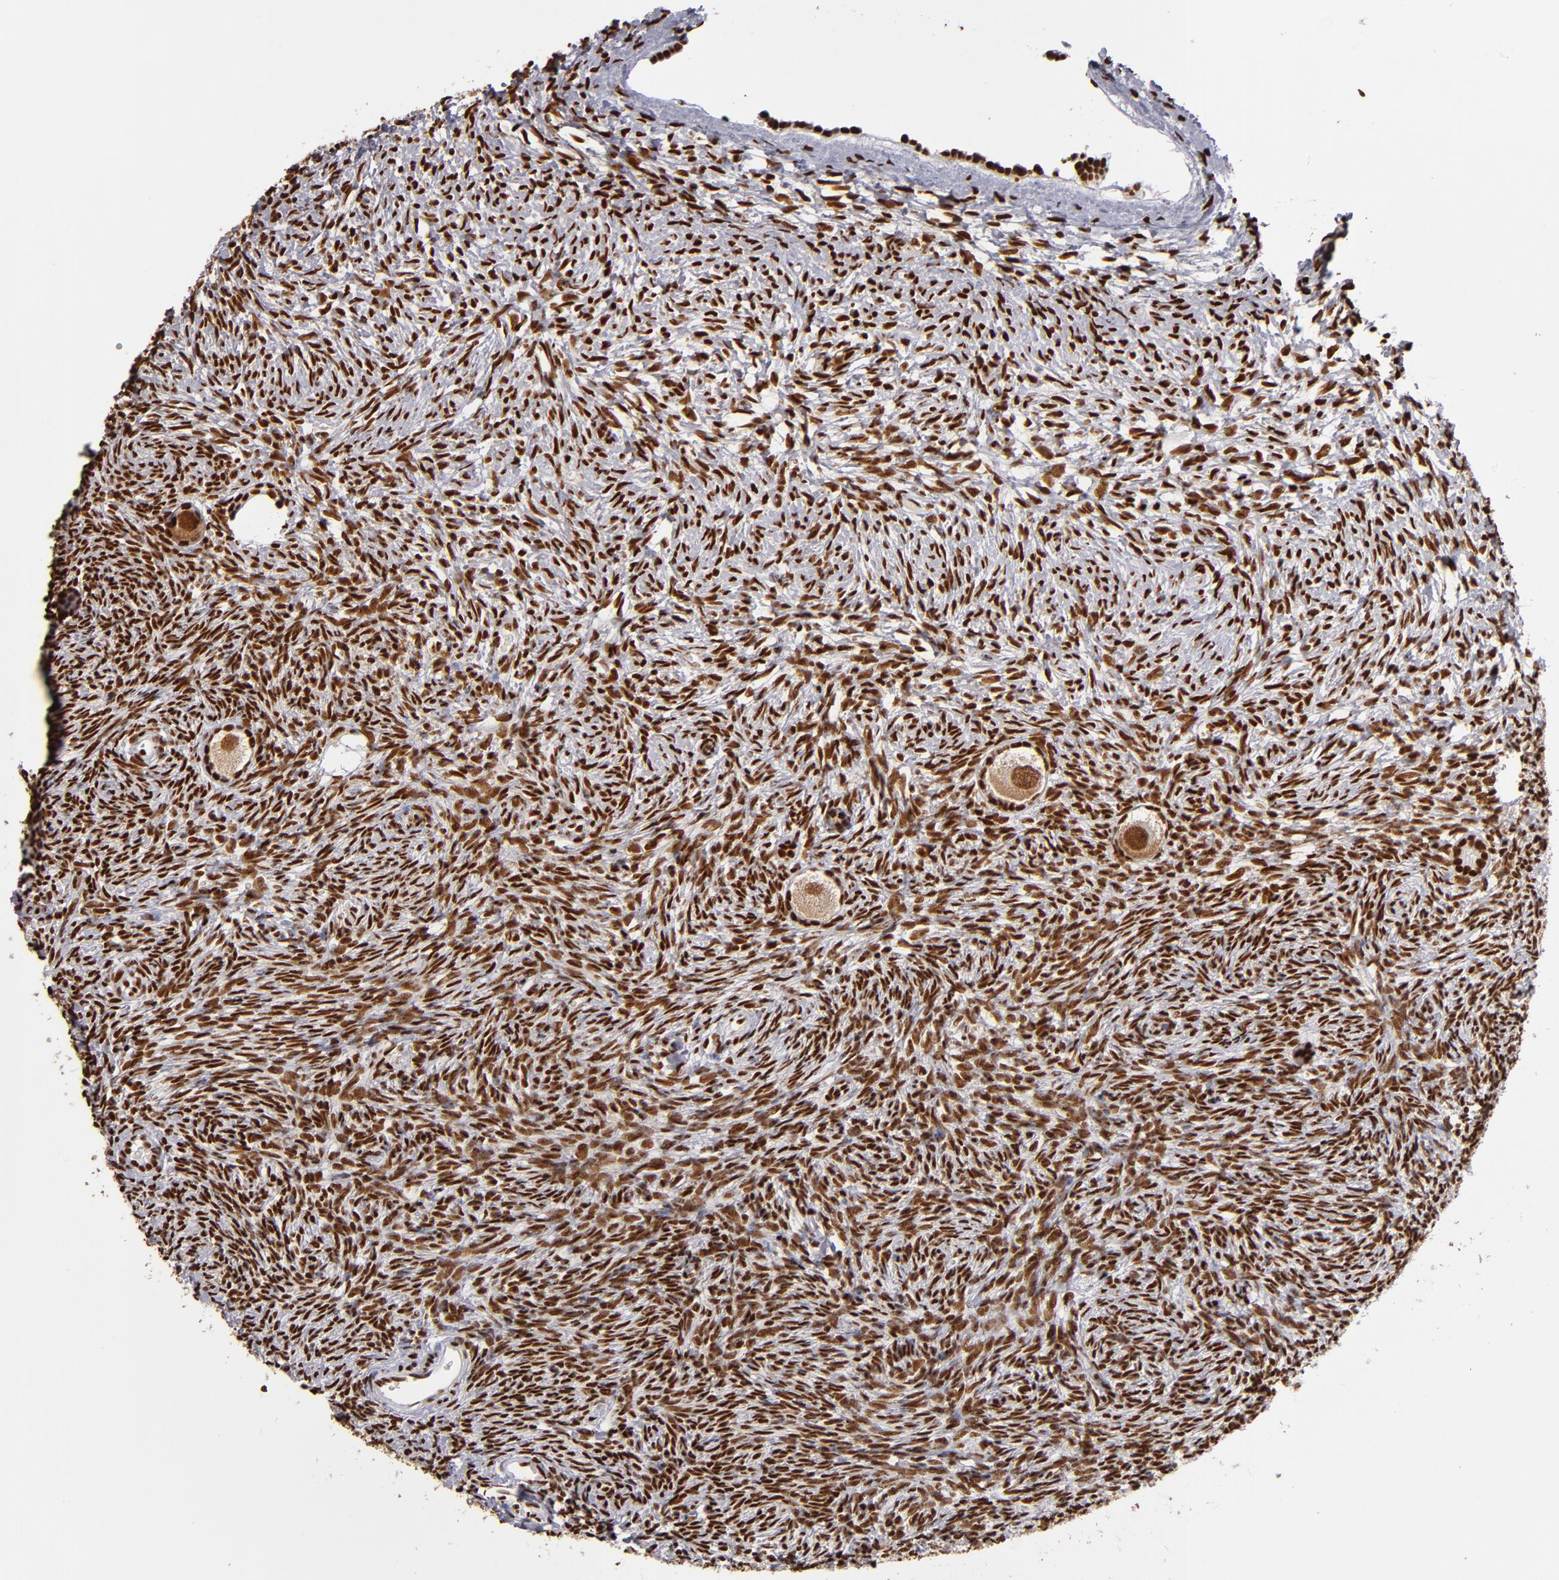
{"staining": {"intensity": "strong", "quantity": ">75%", "location": "nuclear"}, "tissue": "ovary", "cell_type": "Follicle cells", "image_type": "normal", "snomed": [{"axis": "morphology", "description": "Normal tissue, NOS"}, {"axis": "topography", "description": "Ovary"}], "caption": "High-power microscopy captured an immunohistochemistry micrograph of unremarkable ovary, revealing strong nuclear expression in about >75% of follicle cells.", "gene": "MRE11", "patient": {"sex": "female", "age": 35}}